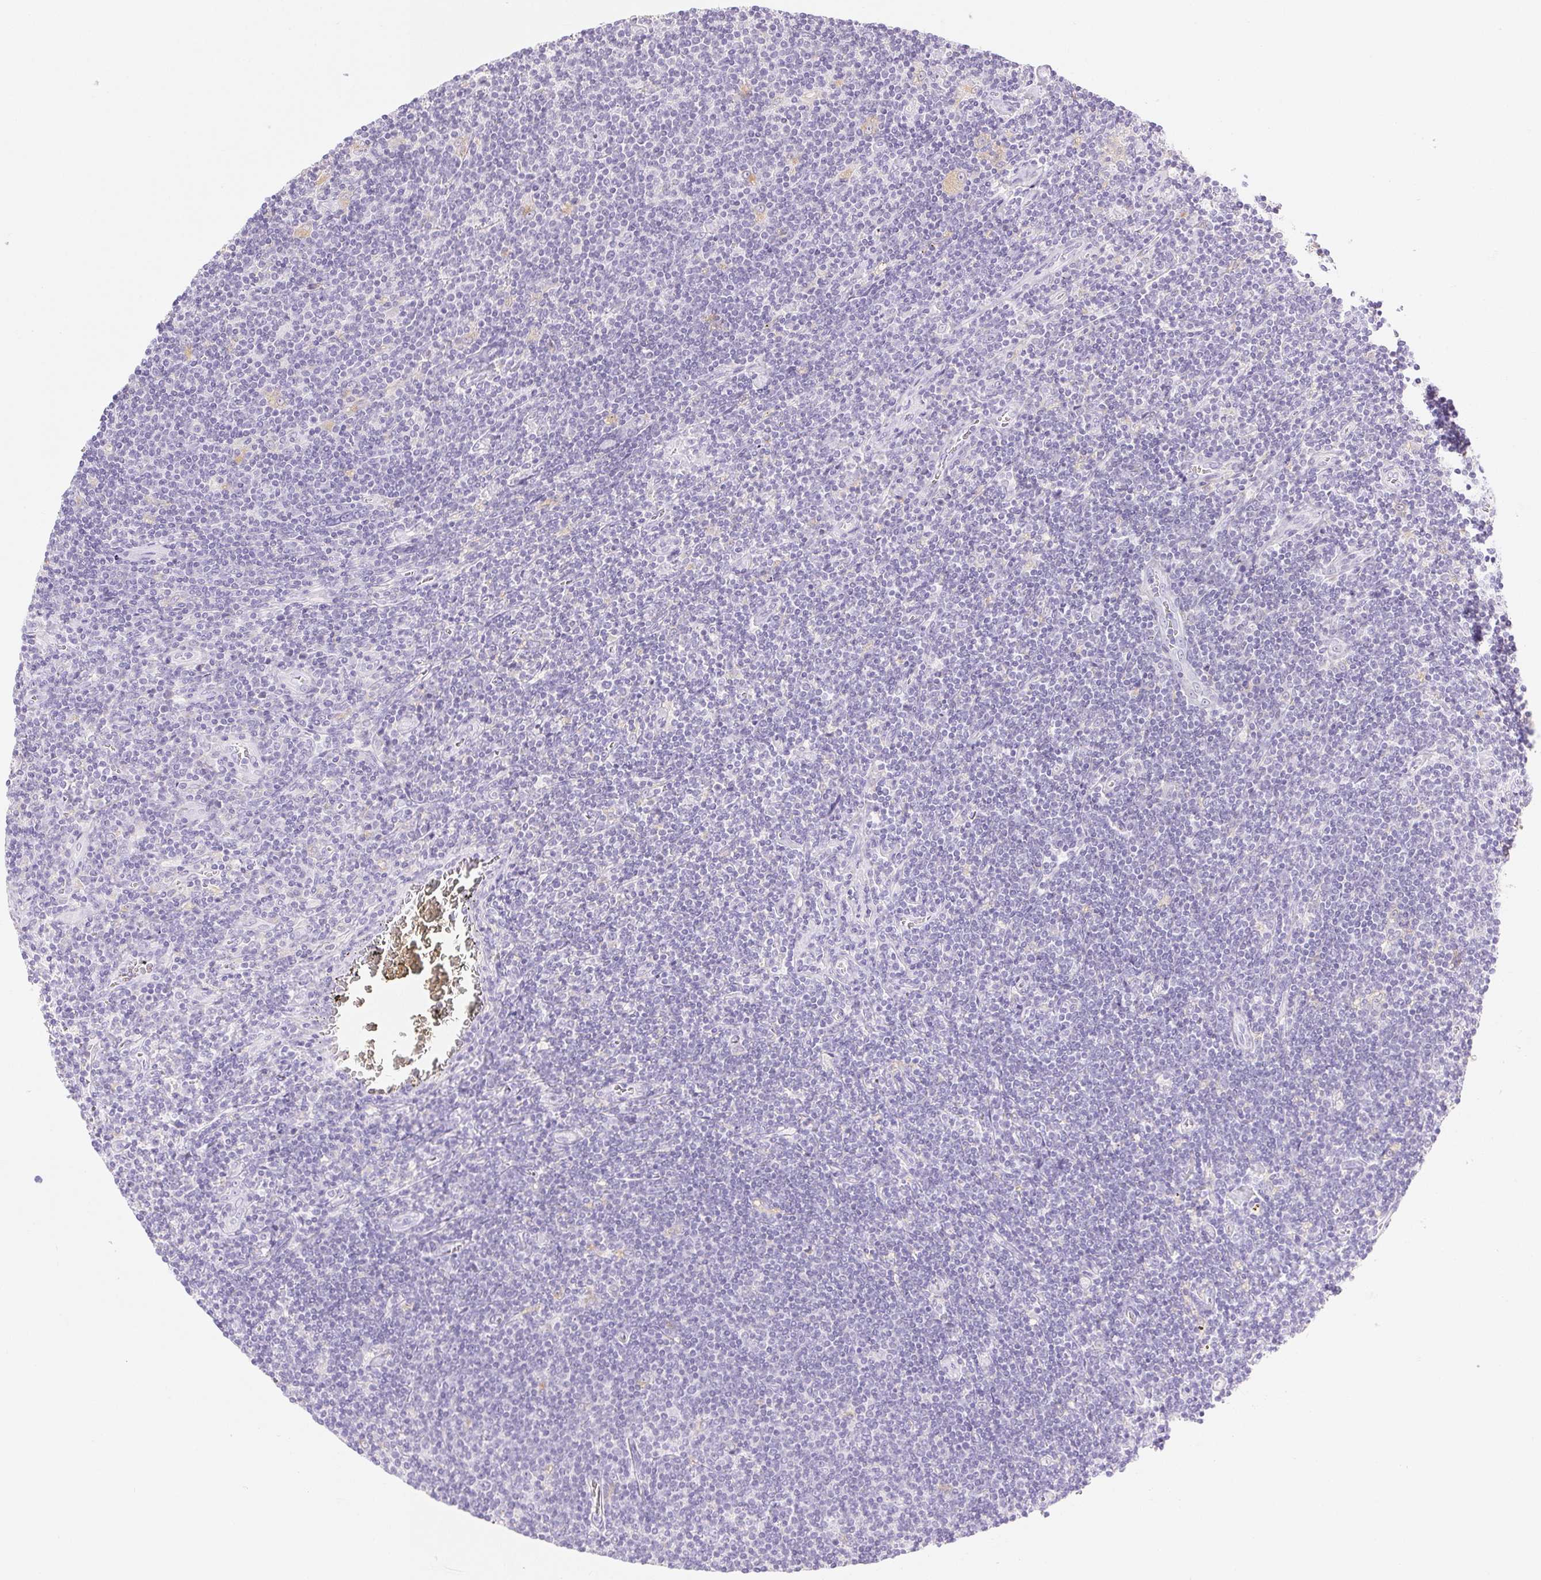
{"staining": {"intensity": "weak", "quantity": "<25%", "location": "cytoplasmic/membranous"}, "tissue": "lymphoma", "cell_type": "Tumor cells", "image_type": "cancer", "snomed": [{"axis": "morphology", "description": "Hodgkin's disease, NOS"}, {"axis": "topography", "description": "Lymph node"}], "caption": "IHC of human lymphoma reveals no staining in tumor cells.", "gene": "ATP6V1G3", "patient": {"sex": "male", "age": 40}}